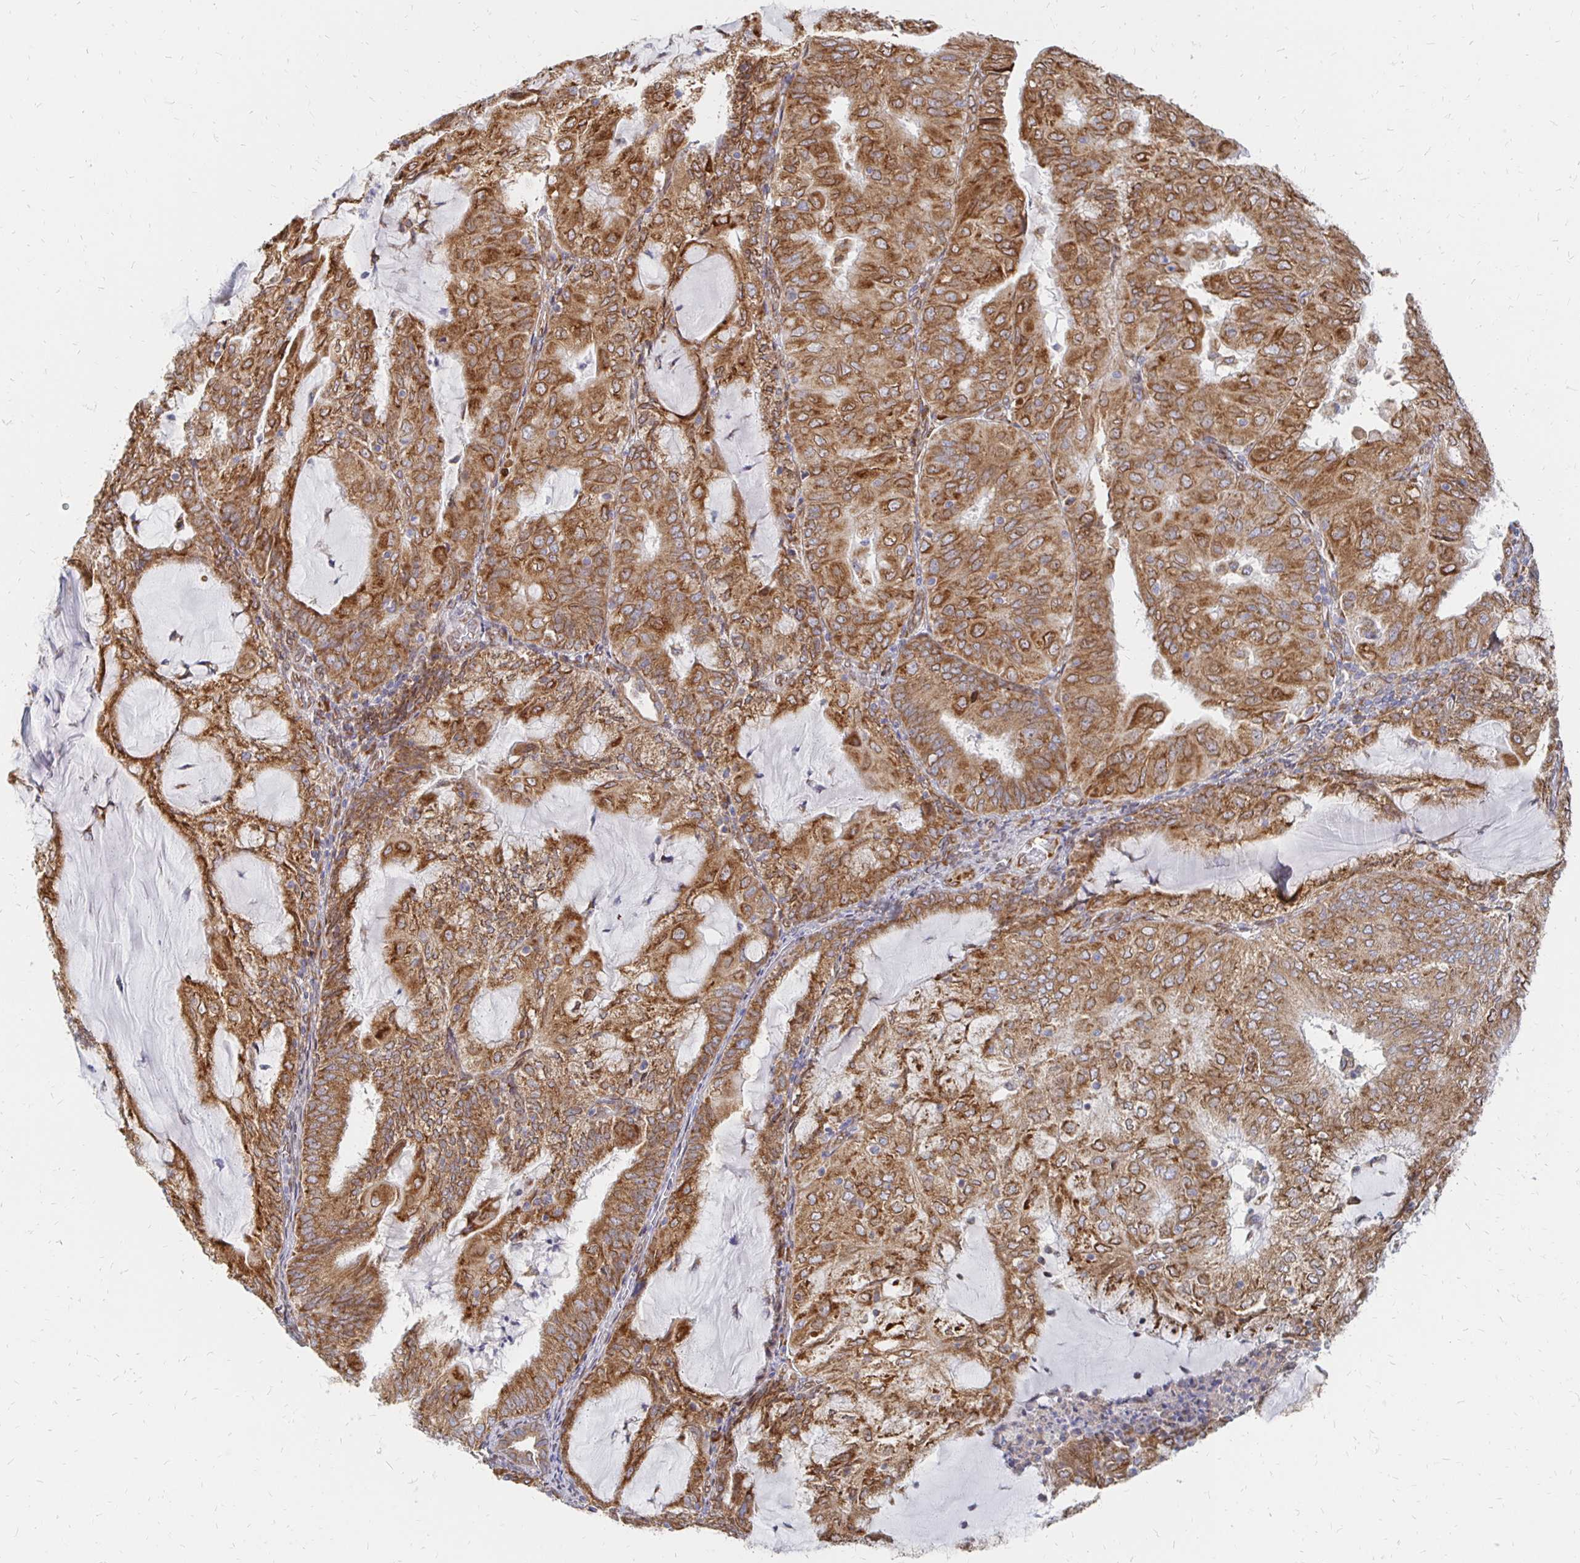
{"staining": {"intensity": "strong", "quantity": ">75%", "location": "cytoplasmic/membranous,nuclear"}, "tissue": "endometrial cancer", "cell_type": "Tumor cells", "image_type": "cancer", "snomed": [{"axis": "morphology", "description": "Adenocarcinoma, NOS"}, {"axis": "topography", "description": "Endometrium"}], "caption": "IHC image of neoplastic tissue: adenocarcinoma (endometrial) stained using immunohistochemistry shows high levels of strong protein expression localized specifically in the cytoplasmic/membranous and nuclear of tumor cells, appearing as a cytoplasmic/membranous and nuclear brown color.", "gene": "PELI3", "patient": {"sex": "female", "age": 81}}